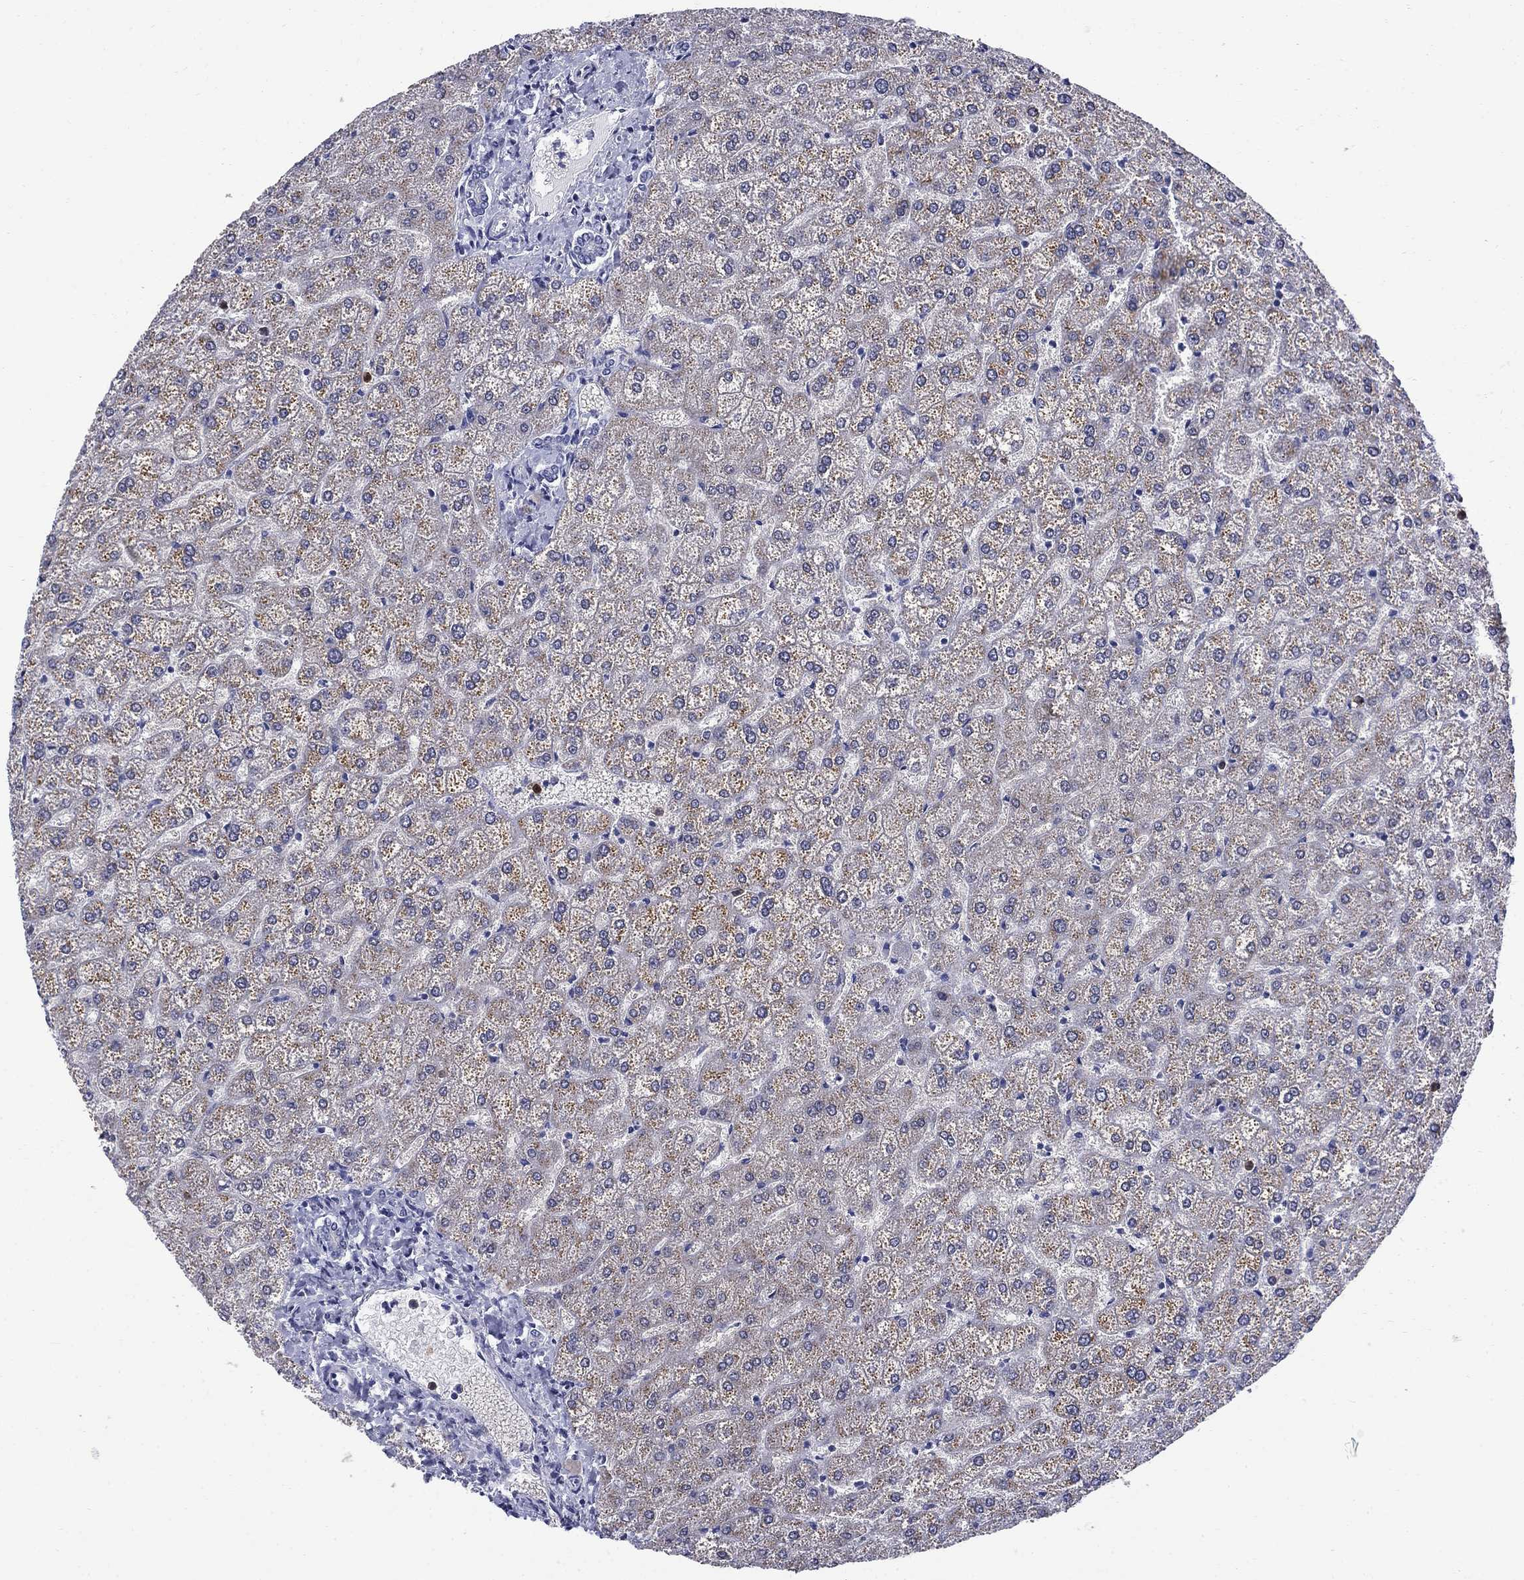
{"staining": {"intensity": "negative", "quantity": "none", "location": "none"}, "tissue": "liver", "cell_type": "Cholangiocytes", "image_type": "normal", "snomed": [{"axis": "morphology", "description": "Normal tissue, NOS"}, {"axis": "topography", "description": "Liver"}], "caption": "Immunohistochemical staining of benign liver displays no significant staining in cholangiocytes.", "gene": "SERPINB2", "patient": {"sex": "female", "age": 32}}